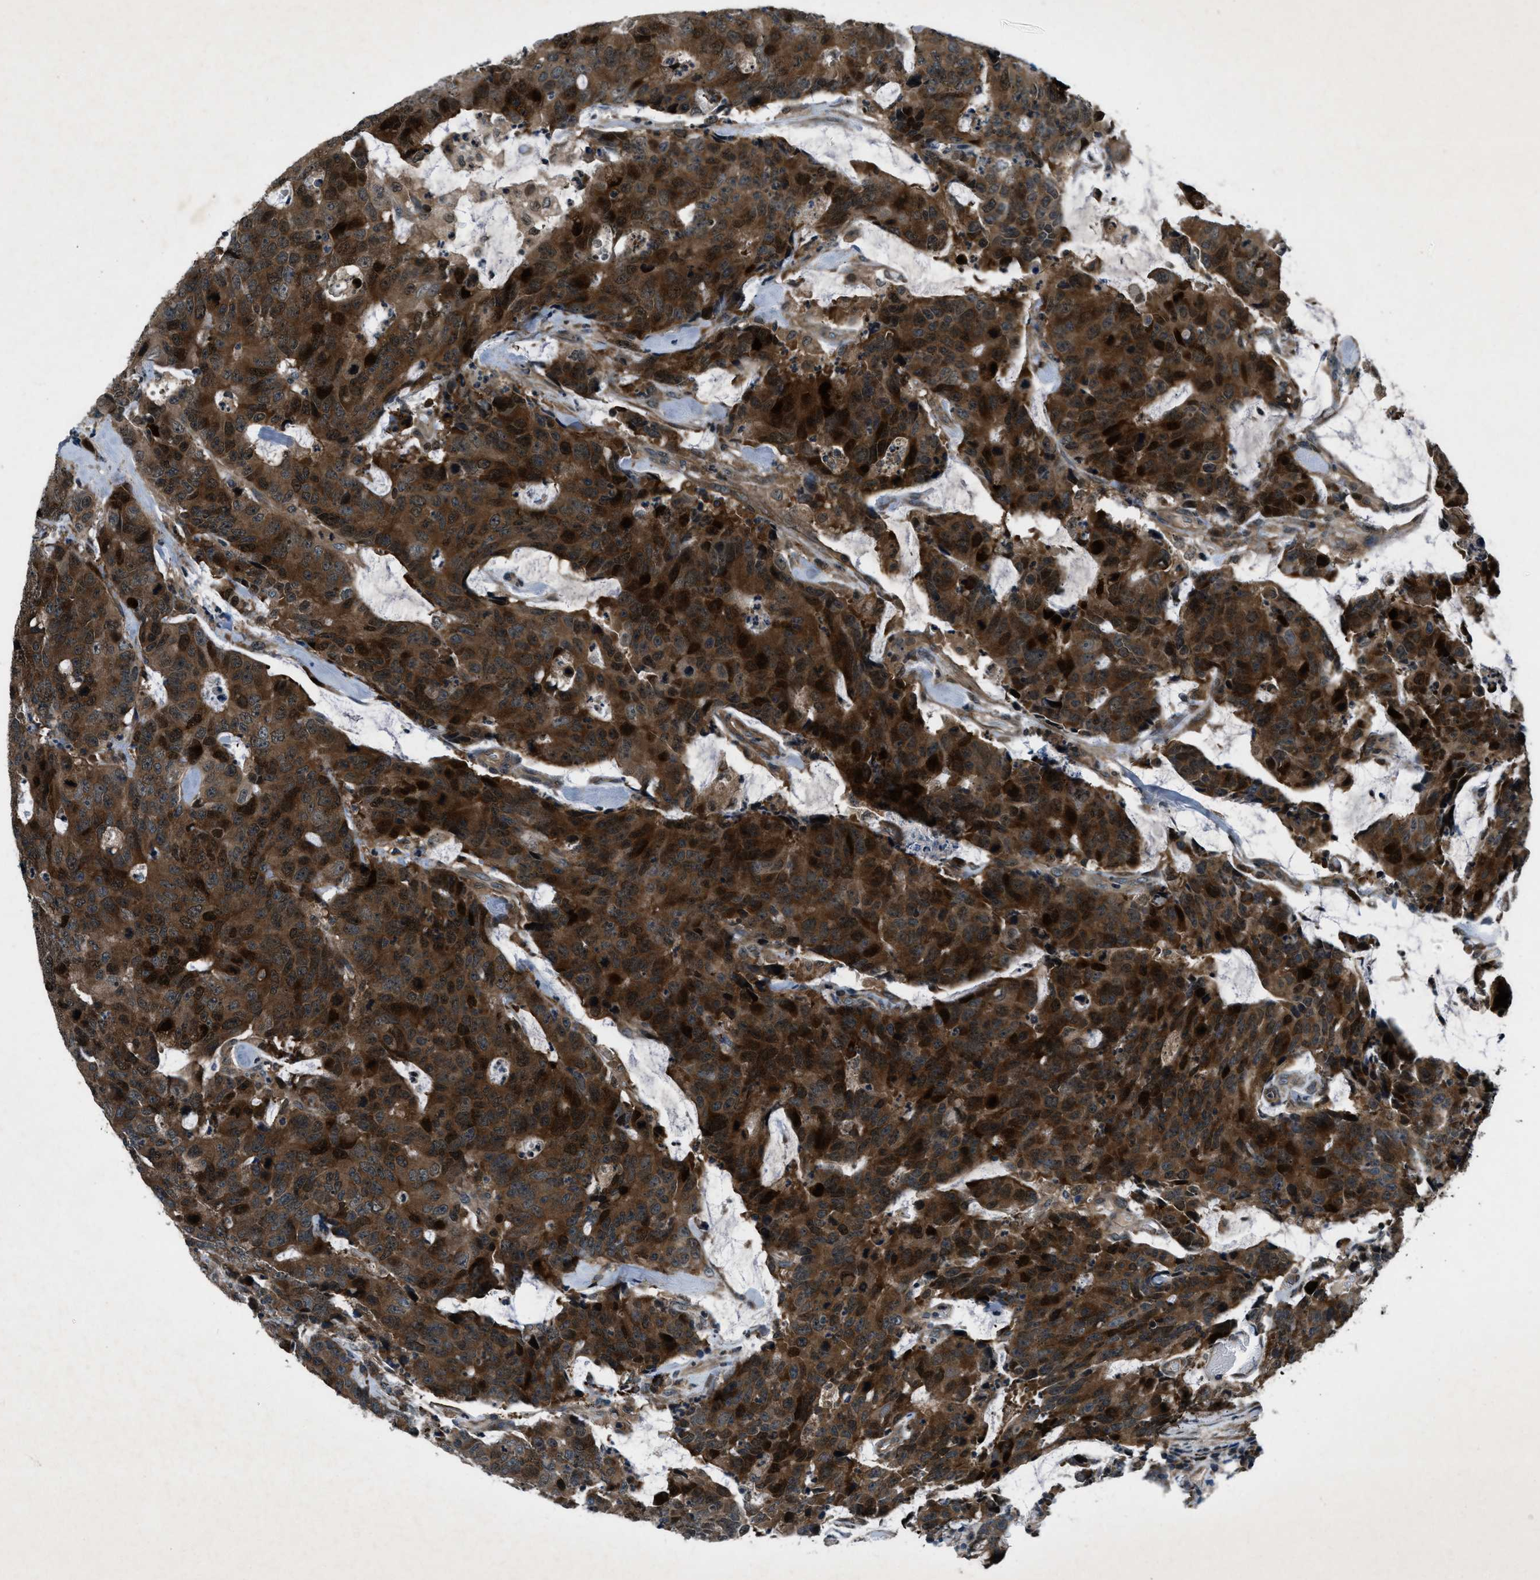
{"staining": {"intensity": "strong", "quantity": ">75%", "location": "cytoplasmic/membranous"}, "tissue": "colorectal cancer", "cell_type": "Tumor cells", "image_type": "cancer", "snomed": [{"axis": "morphology", "description": "Adenocarcinoma, NOS"}, {"axis": "topography", "description": "Colon"}], "caption": "This photomicrograph shows colorectal cancer stained with immunohistochemistry (IHC) to label a protein in brown. The cytoplasmic/membranous of tumor cells show strong positivity for the protein. Nuclei are counter-stained blue.", "gene": "EPSTI1", "patient": {"sex": "female", "age": 86}}